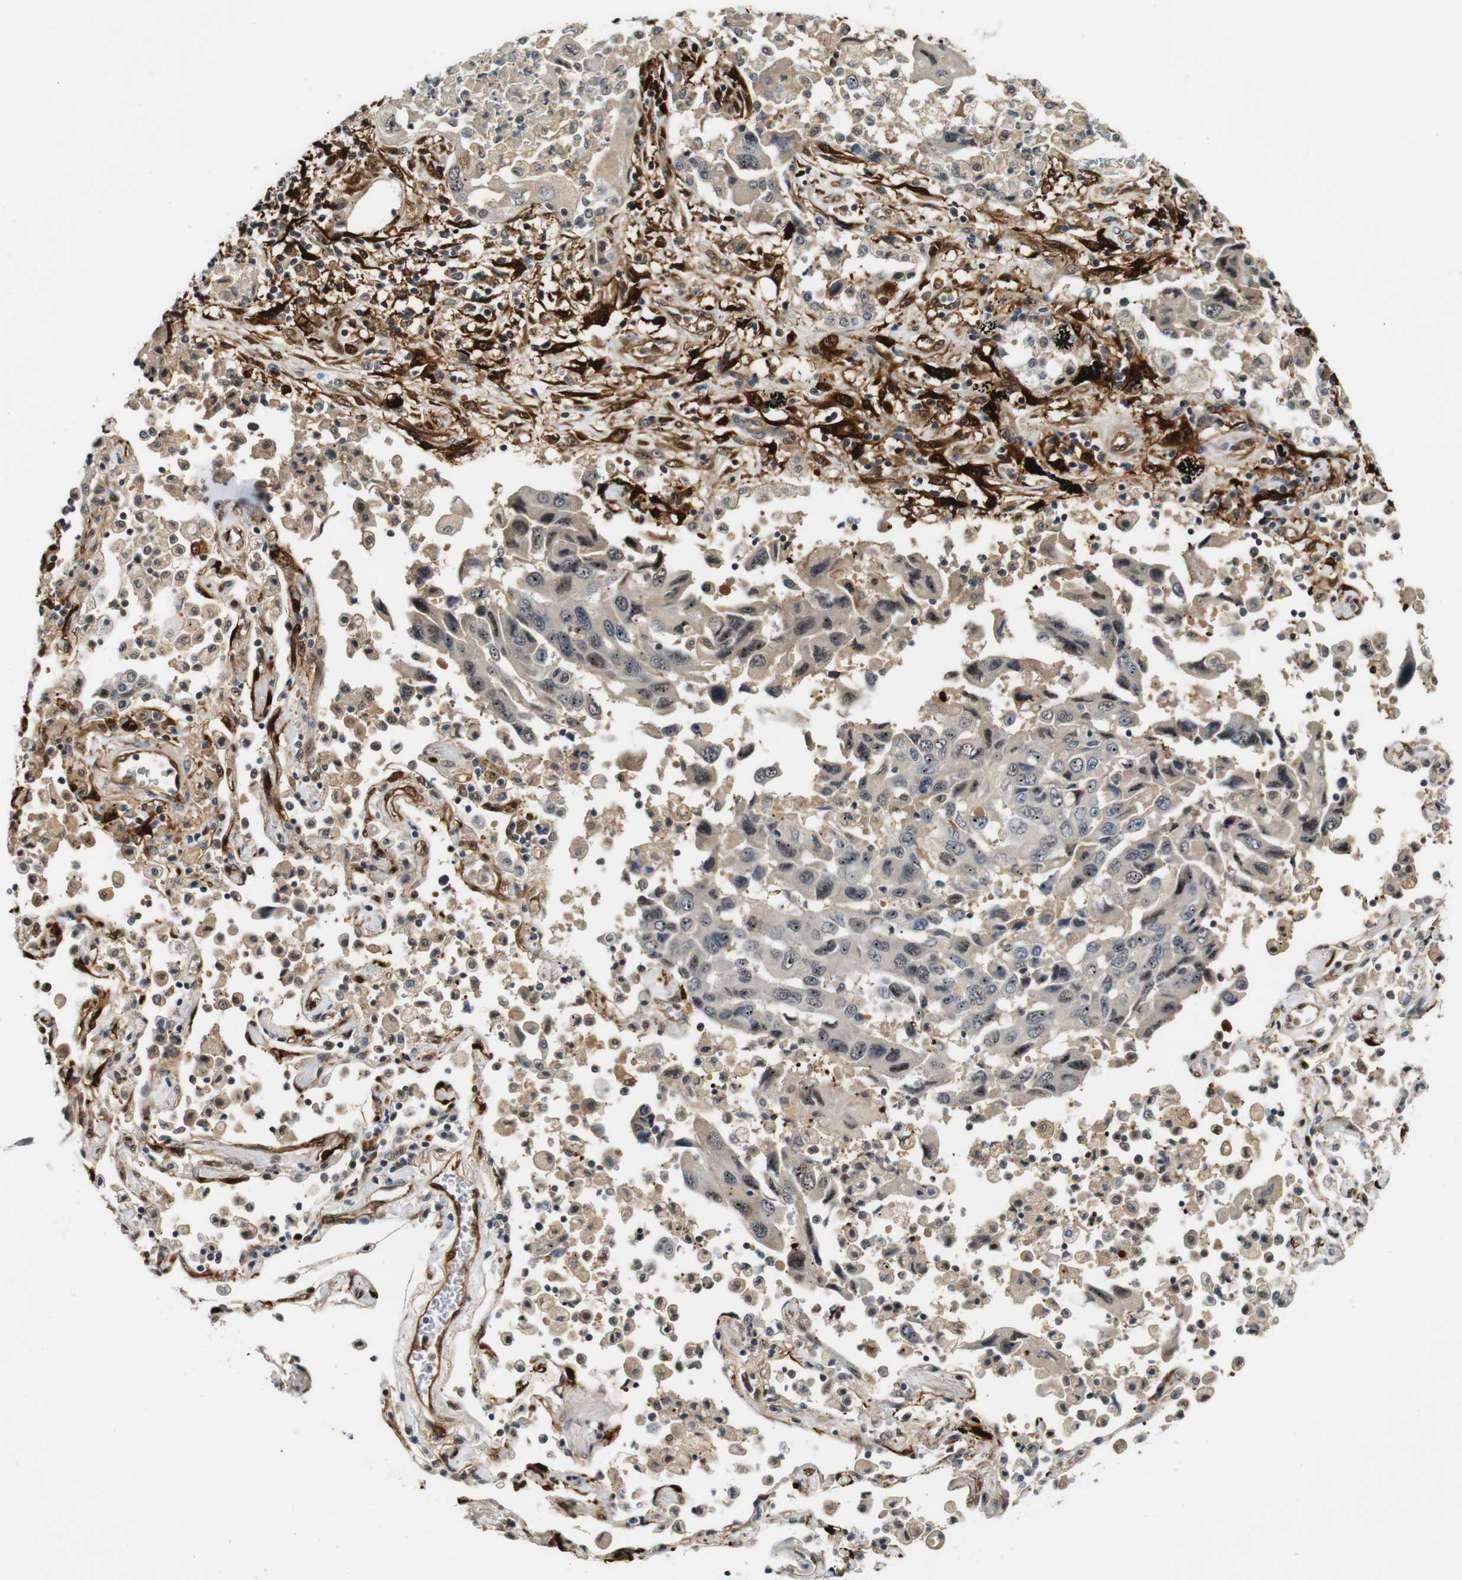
{"staining": {"intensity": "weak", "quantity": ">75%", "location": "cytoplasmic/membranous,nuclear"}, "tissue": "lung cancer", "cell_type": "Tumor cells", "image_type": "cancer", "snomed": [{"axis": "morphology", "description": "Adenocarcinoma, NOS"}, {"axis": "topography", "description": "Lung"}], "caption": "A low amount of weak cytoplasmic/membranous and nuclear positivity is present in about >75% of tumor cells in lung cancer (adenocarcinoma) tissue. (DAB (3,3'-diaminobenzidine) IHC, brown staining for protein, blue staining for nuclei).", "gene": "LXN", "patient": {"sex": "female", "age": 65}}